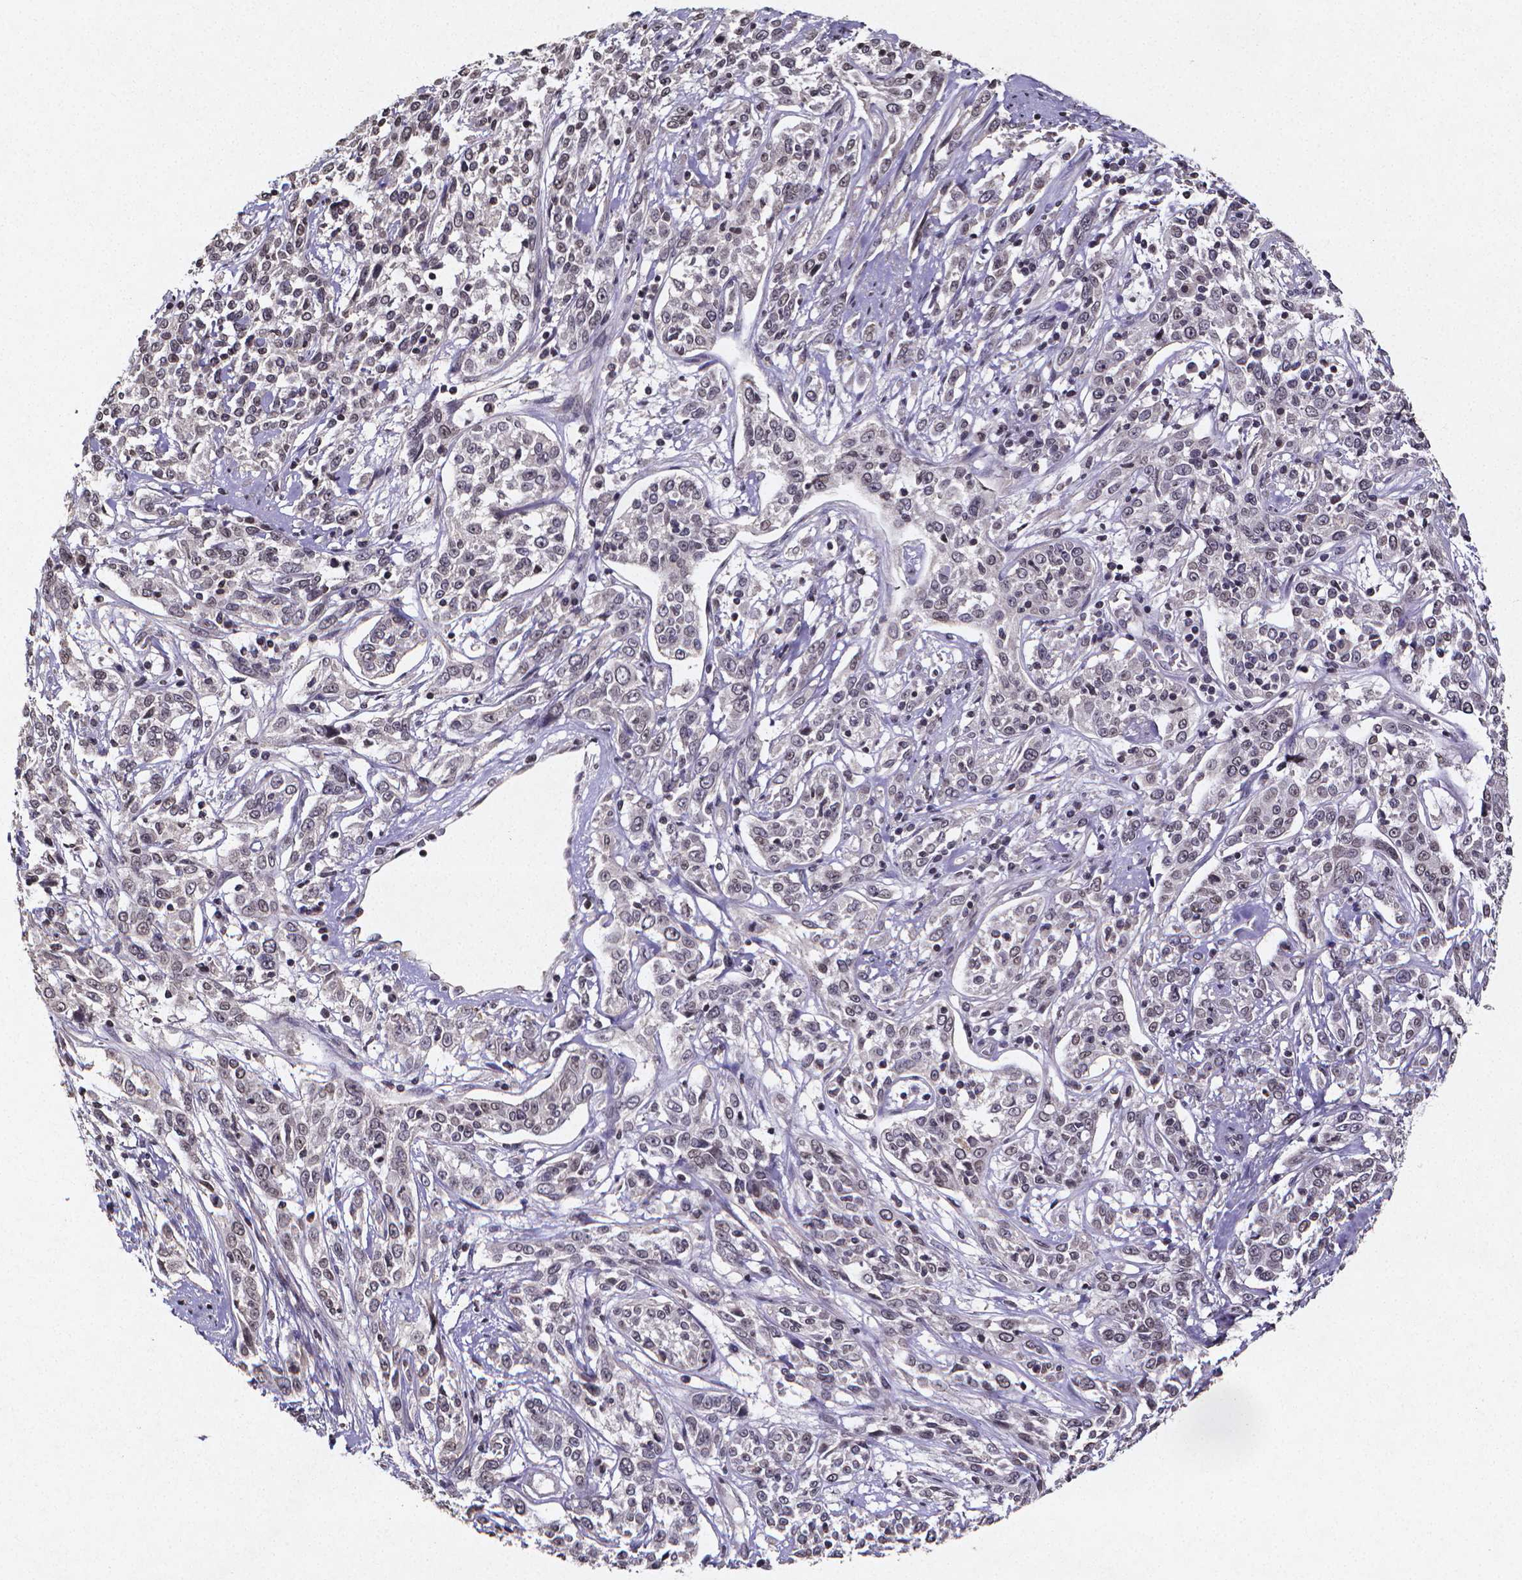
{"staining": {"intensity": "negative", "quantity": "none", "location": "none"}, "tissue": "cervical cancer", "cell_type": "Tumor cells", "image_type": "cancer", "snomed": [{"axis": "morphology", "description": "Adenocarcinoma, NOS"}, {"axis": "topography", "description": "Cervix"}], "caption": "IHC histopathology image of human cervical cancer stained for a protein (brown), which demonstrates no expression in tumor cells. Brightfield microscopy of immunohistochemistry (IHC) stained with DAB (3,3'-diaminobenzidine) (brown) and hematoxylin (blue), captured at high magnification.", "gene": "TP73", "patient": {"sex": "female", "age": 40}}